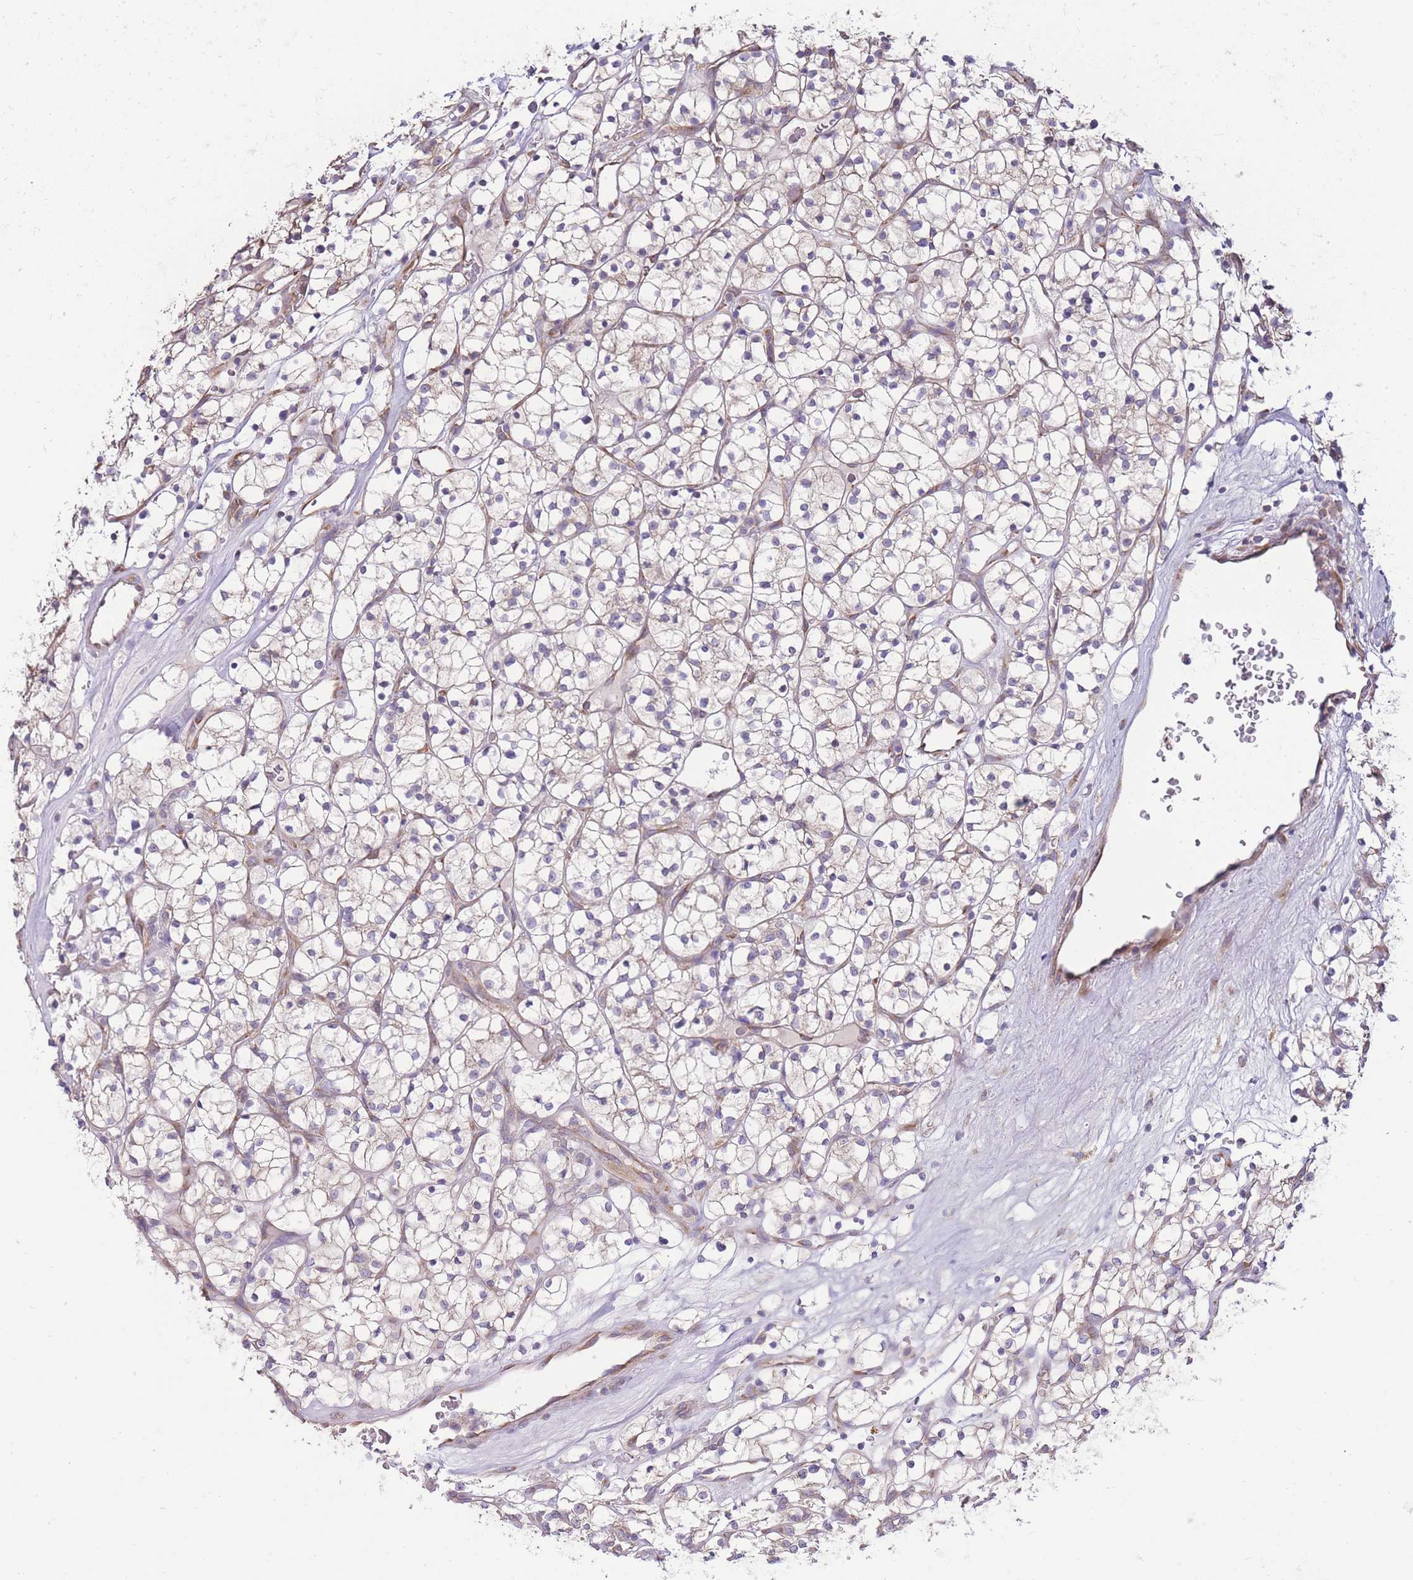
{"staining": {"intensity": "negative", "quantity": "none", "location": "none"}, "tissue": "renal cancer", "cell_type": "Tumor cells", "image_type": "cancer", "snomed": [{"axis": "morphology", "description": "Adenocarcinoma, NOS"}, {"axis": "topography", "description": "Kidney"}], "caption": "A high-resolution image shows IHC staining of renal cancer, which reveals no significant staining in tumor cells.", "gene": "BEX1", "patient": {"sex": "female", "age": 64}}